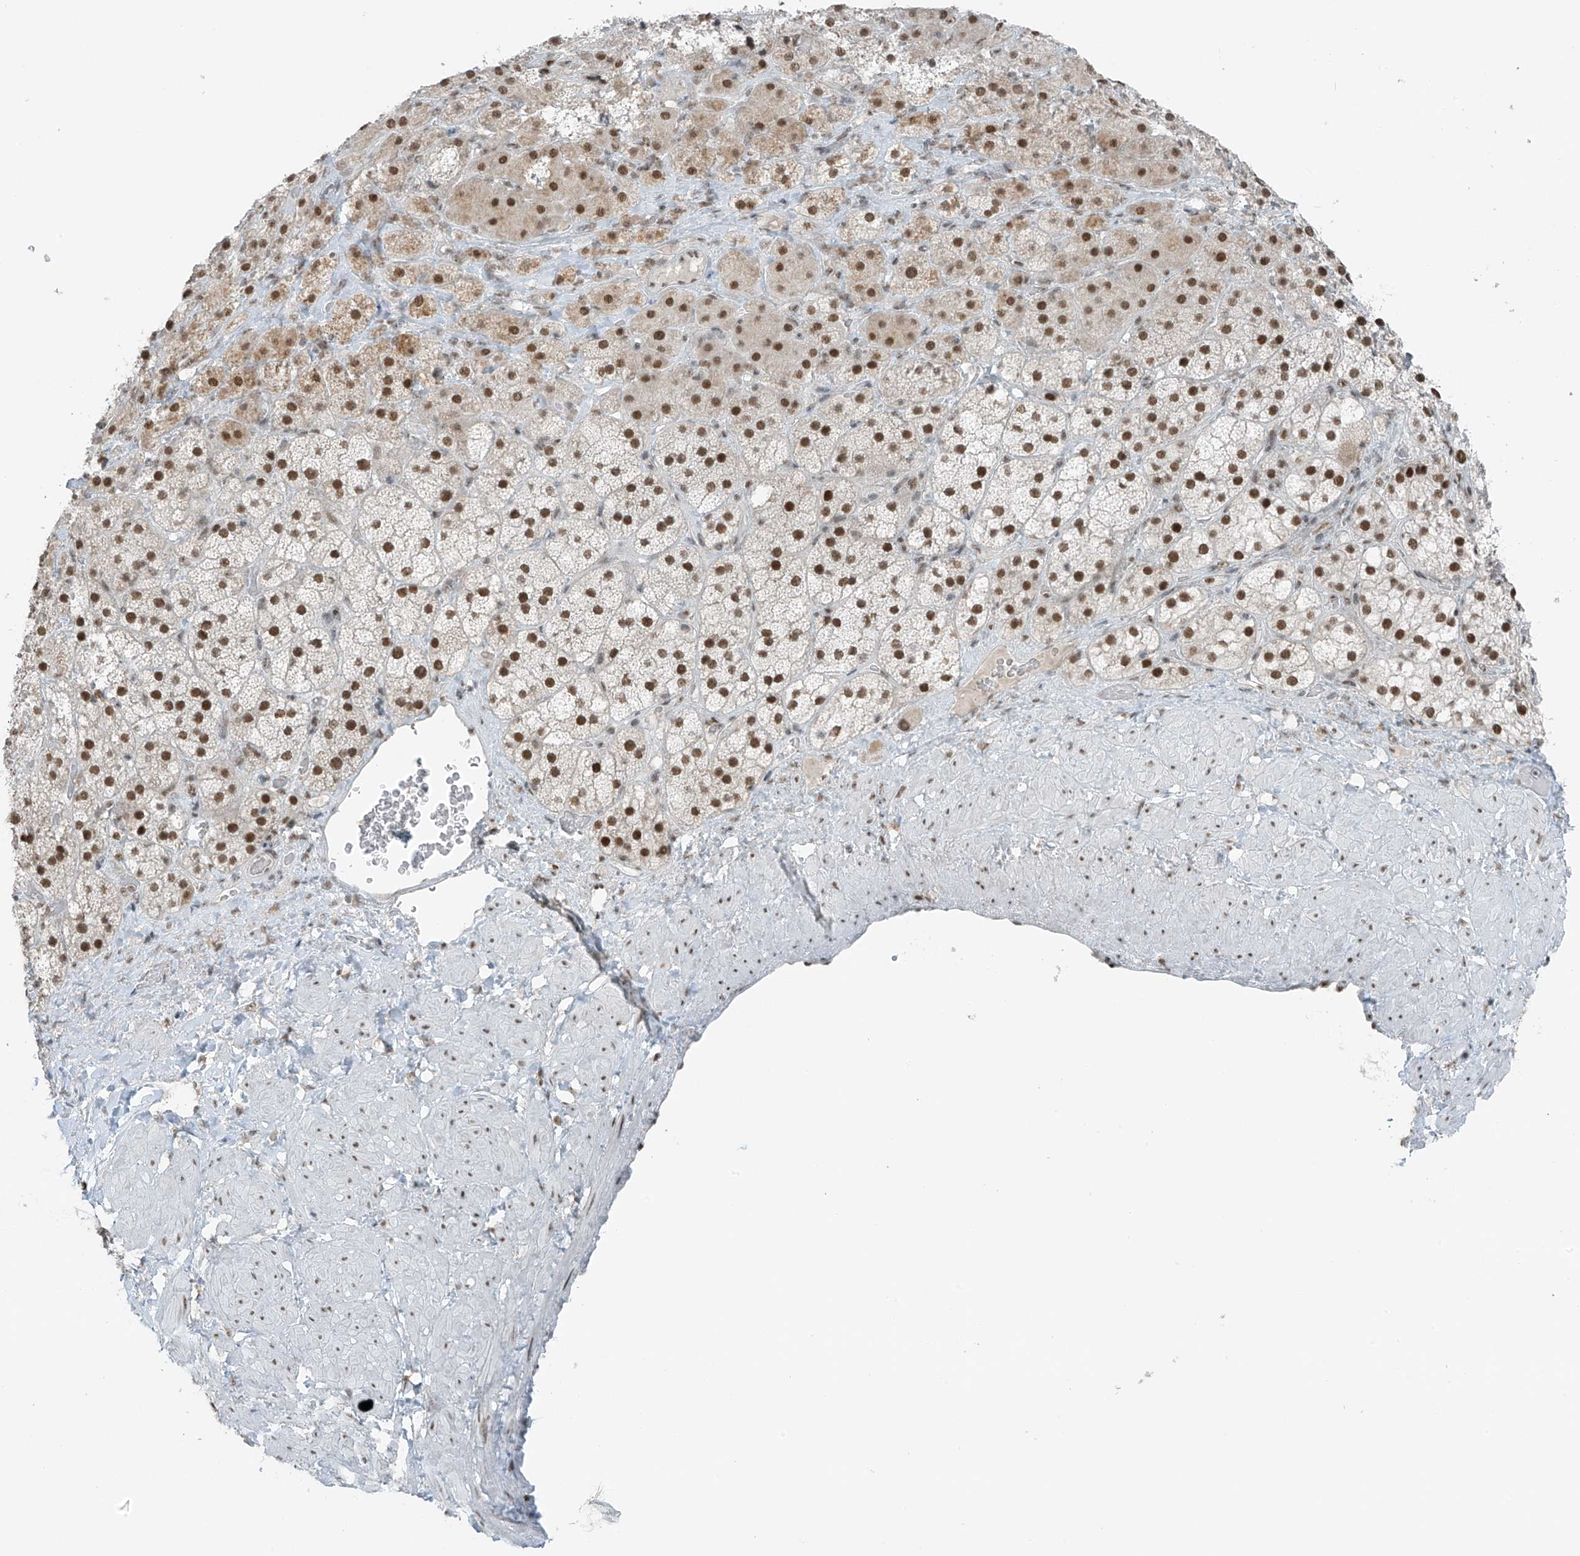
{"staining": {"intensity": "moderate", "quantity": ">75%", "location": "nuclear"}, "tissue": "adrenal gland", "cell_type": "Glandular cells", "image_type": "normal", "snomed": [{"axis": "morphology", "description": "Normal tissue, NOS"}, {"axis": "topography", "description": "Adrenal gland"}], "caption": "A brown stain labels moderate nuclear staining of a protein in glandular cells of unremarkable adrenal gland. (Stains: DAB in brown, nuclei in blue, Microscopy: brightfield microscopy at high magnification).", "gene": "WRNIP1", "patient": {"sex": "male", "age": 57}}